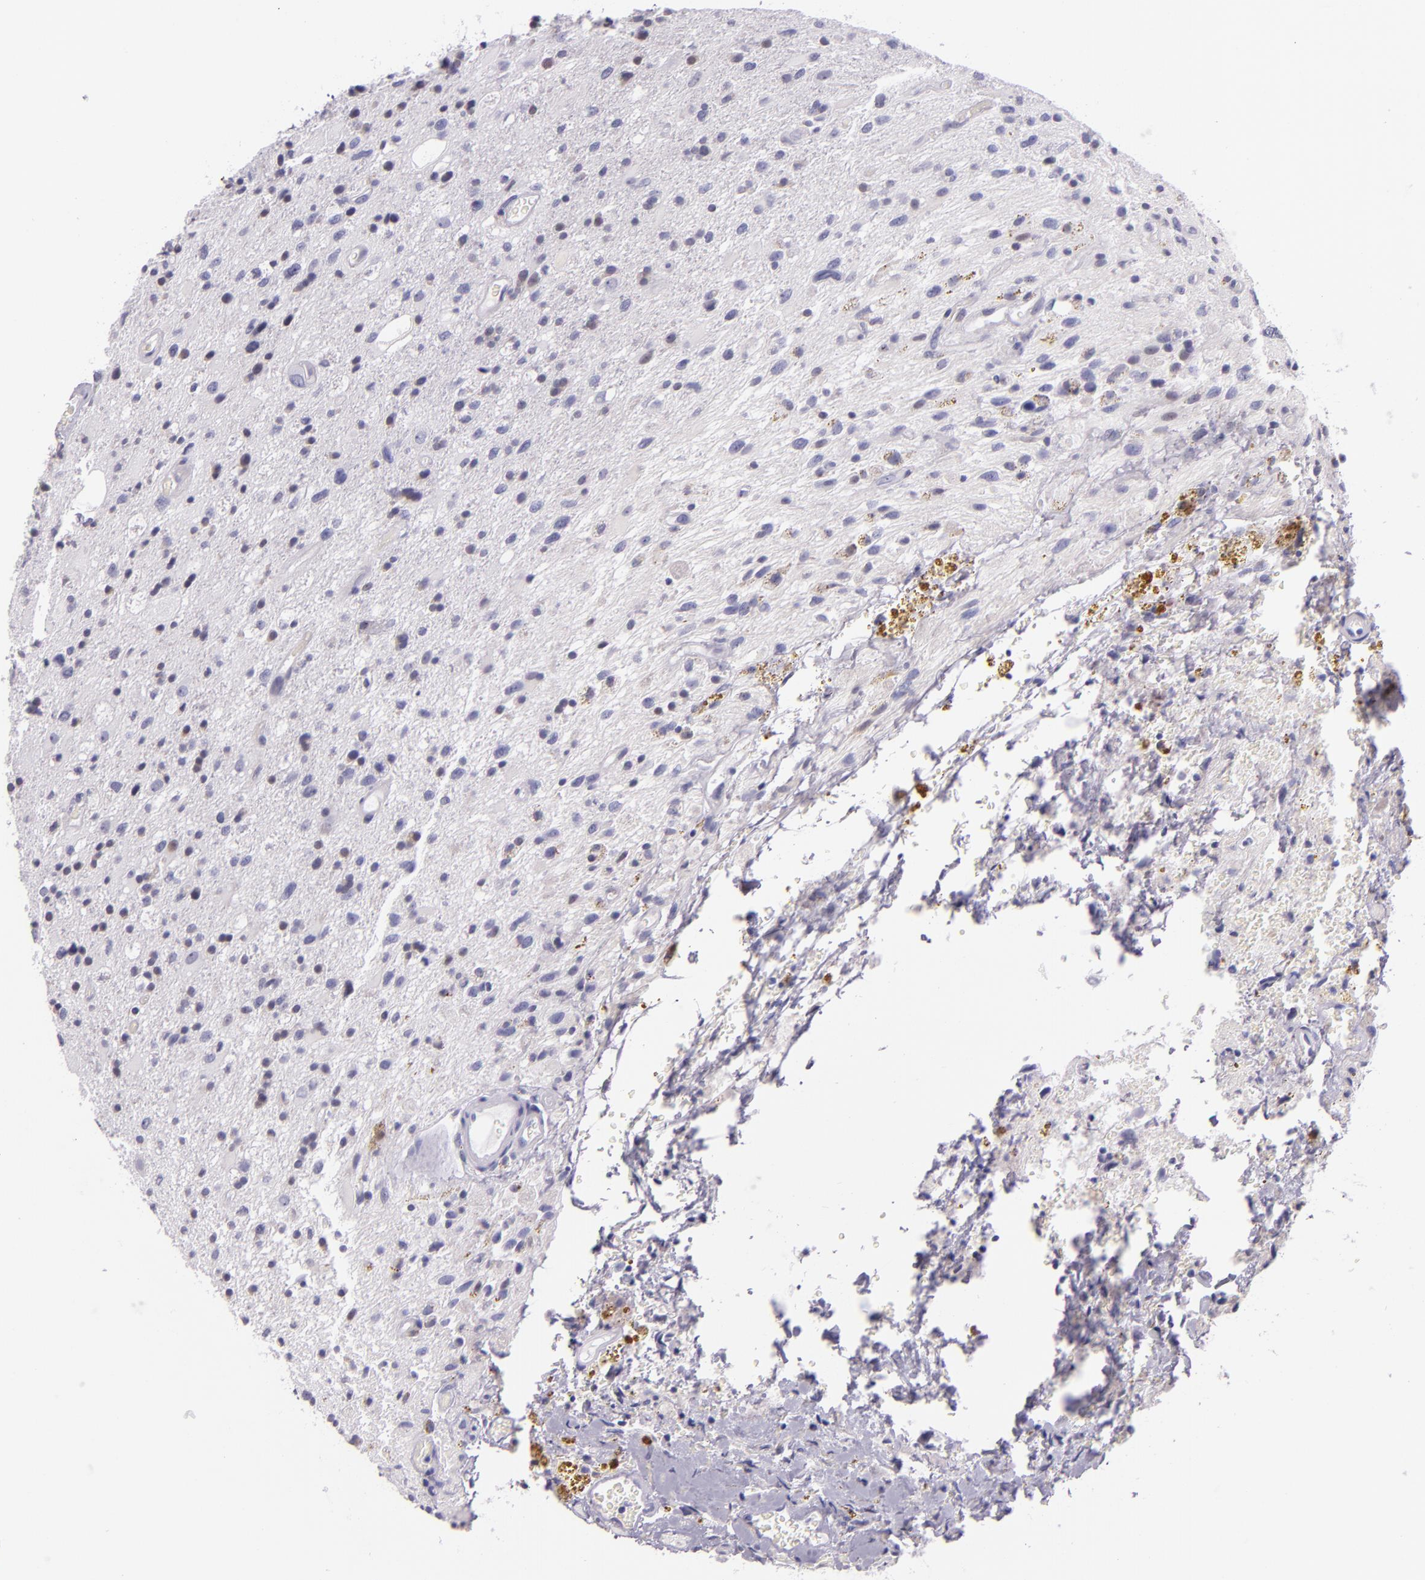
{"staining": {"intensity": "negative", "quantity": "none", "location": "none"}, "tissue": "glioma", "cell_type": "Tumor cells", "image_type": "cancer", "snomed": [{"axis": "morphology", "description": "Glioma, malignant, High grade"}, {"axis": "topography", "description": "Brain"}], "caption": "Immunohistochemical staining of glioma exhibits no significant expression in tumor cells.", "gene": "HSP90AA1", "patient": {"sex": "male", "age": 48}}